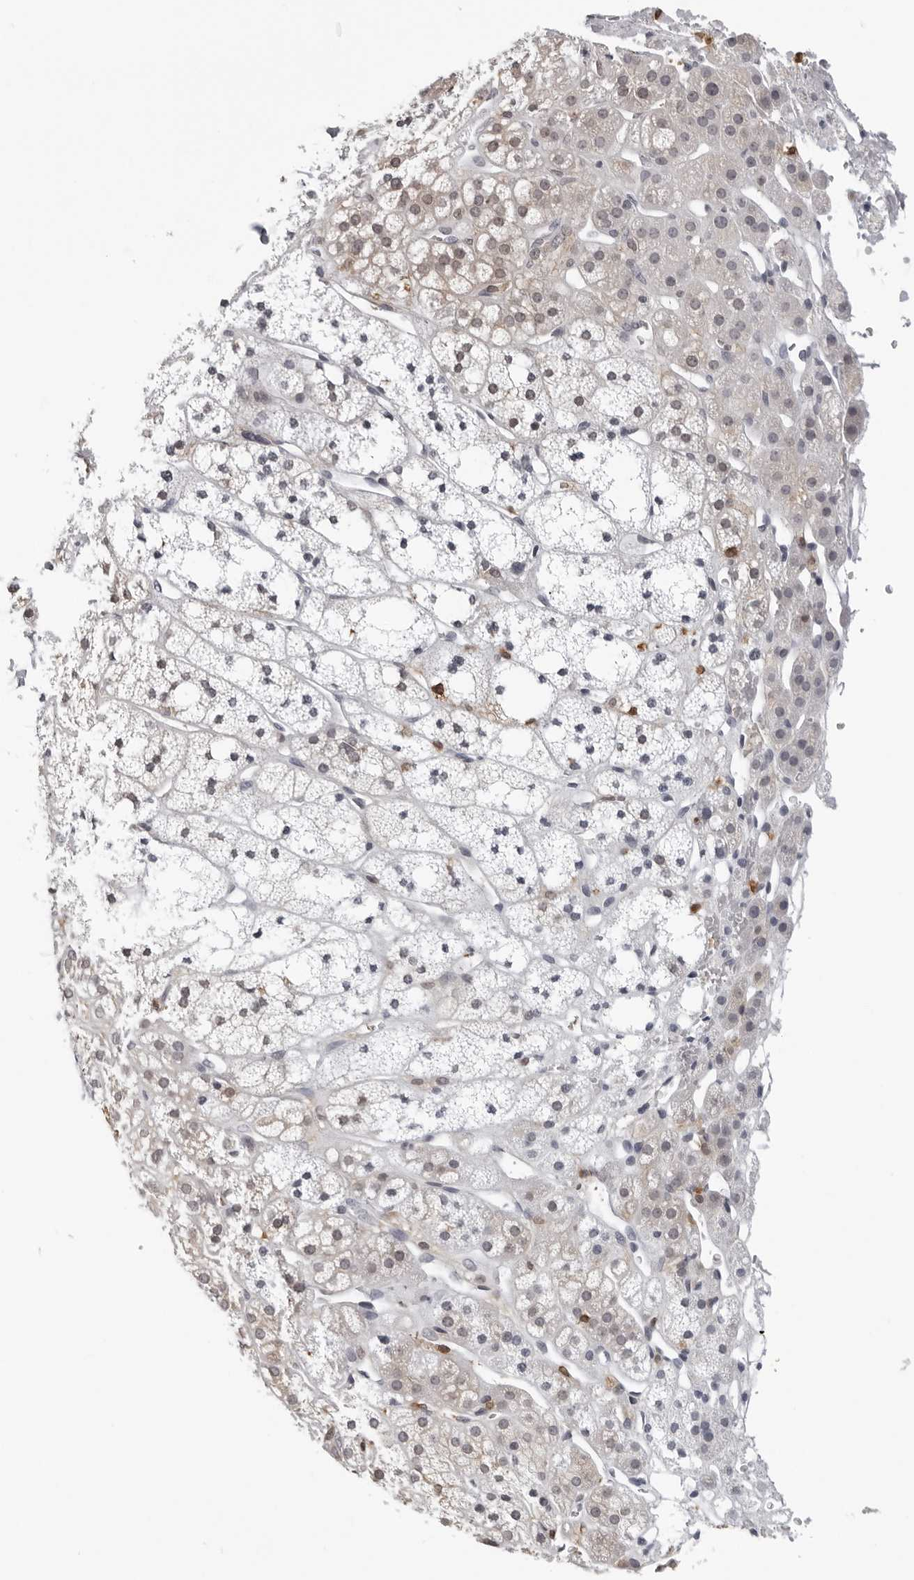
{"staining": {"intensity": "weak", "quantity": "<25%", "location": "cytoplasmic/membranous"}, "tissue": "adrenal gland", "cell_type": "Glandular cells", "image_type": "normal", "snomed": [{"axis": "morphology", "description": "Normal tissue, NOS"}, {"axis": "topography", "description": "Adrenal gland"}], "caption": "Glandular cells show no significant expression in normal adrenal gland.", "gene": "HSPH1", "patient": {"sex": "male", "age": 56}}